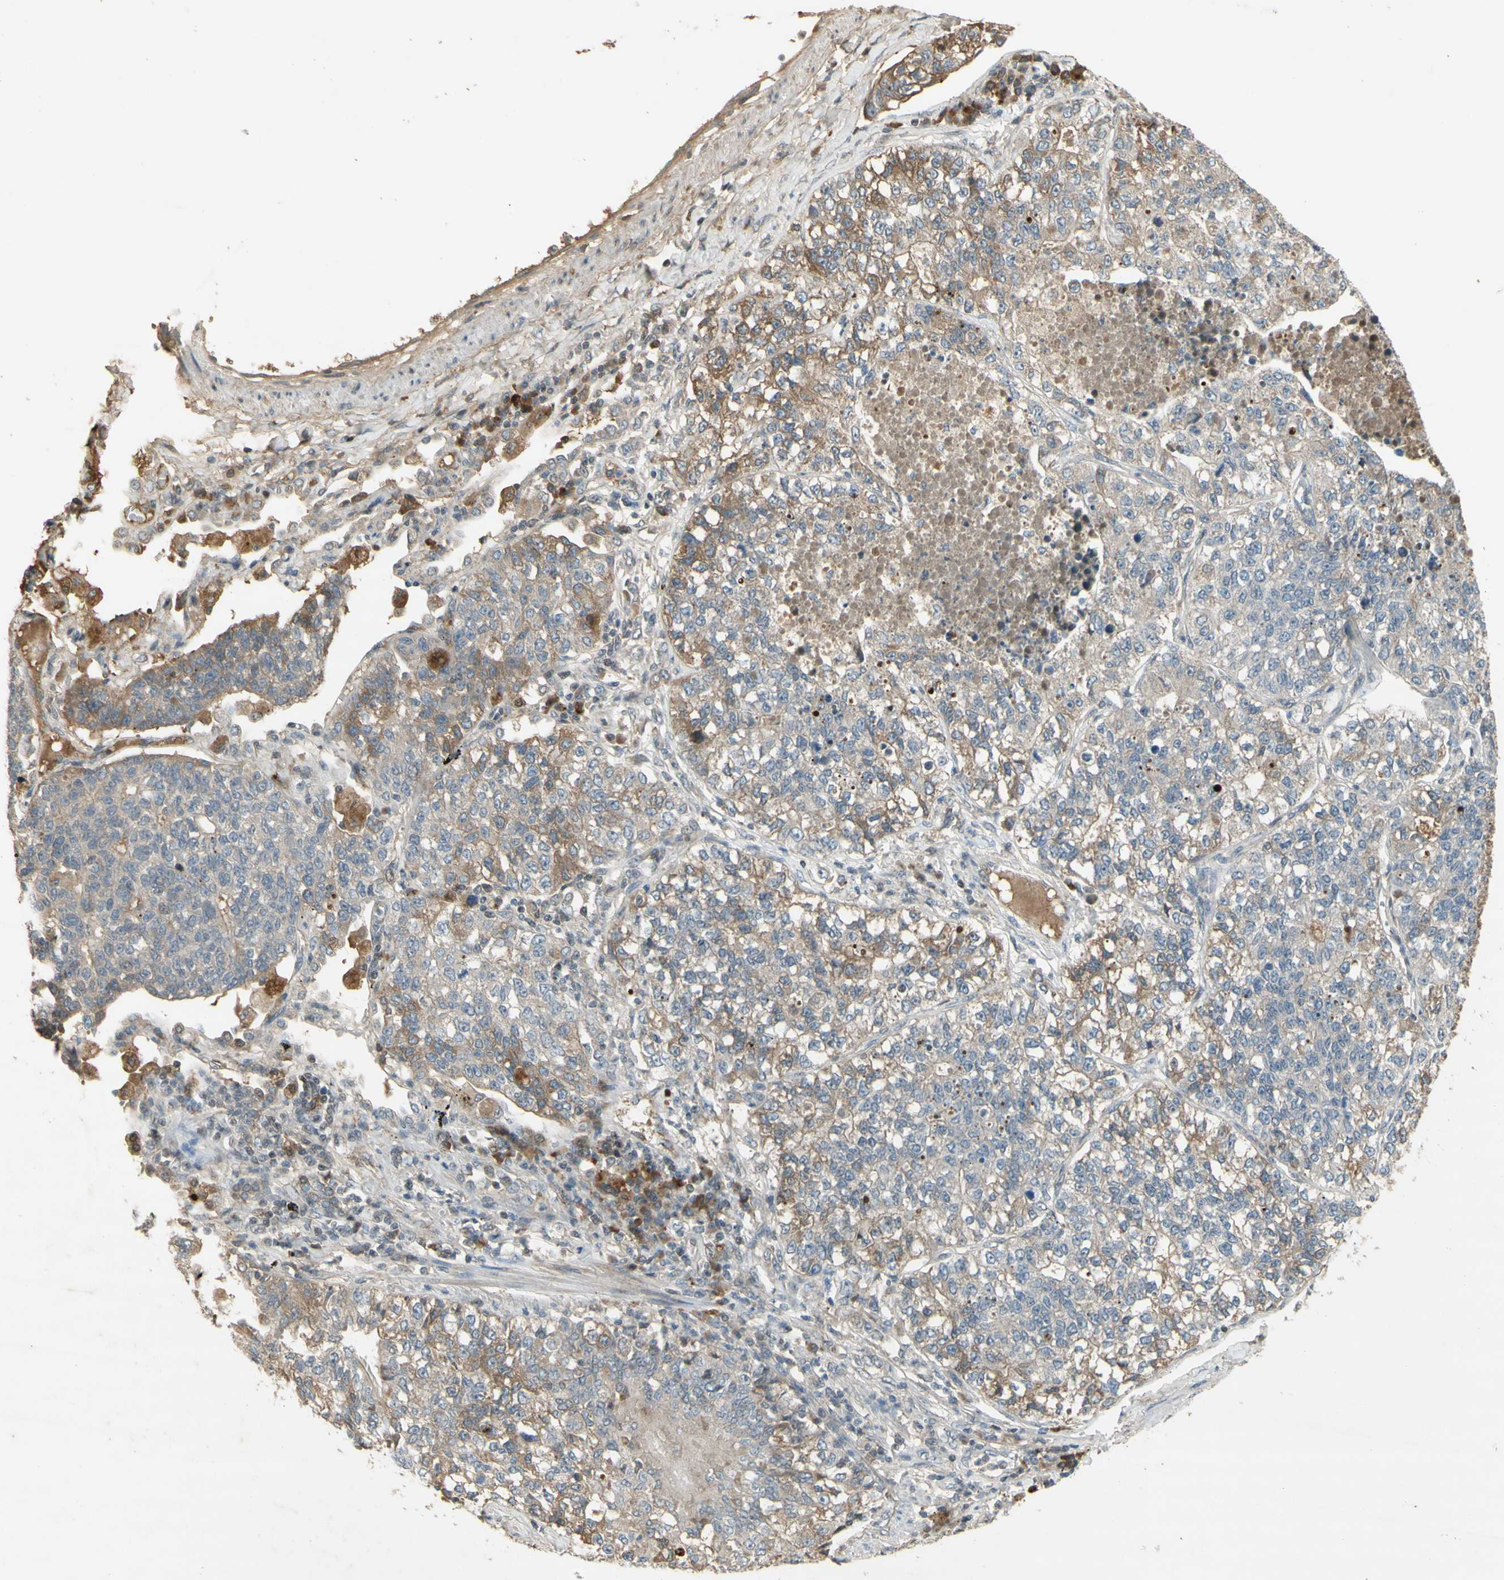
{"staining": {"intensity": "weak", "quantity": "25%-75%", "location": "cytoplasmic/membranous"}, "tissue": "lung cancer", "cell_type": "Tumor cells", "image_type": "cancer", "snomed": [{"axis": "morphology", "description": "Adenocarcinoma, NOS"}, {"axis": "topography", "description": "Lung"}], "caption": "Immunohistochemistry (DAB) staining of human lung cancer demonstrates weak cytoplasmic/membranous protein staining in about 25%-75% of tumor cells.", "gene": "NRG4", "patient": {"sex": "male", "age": 49}}